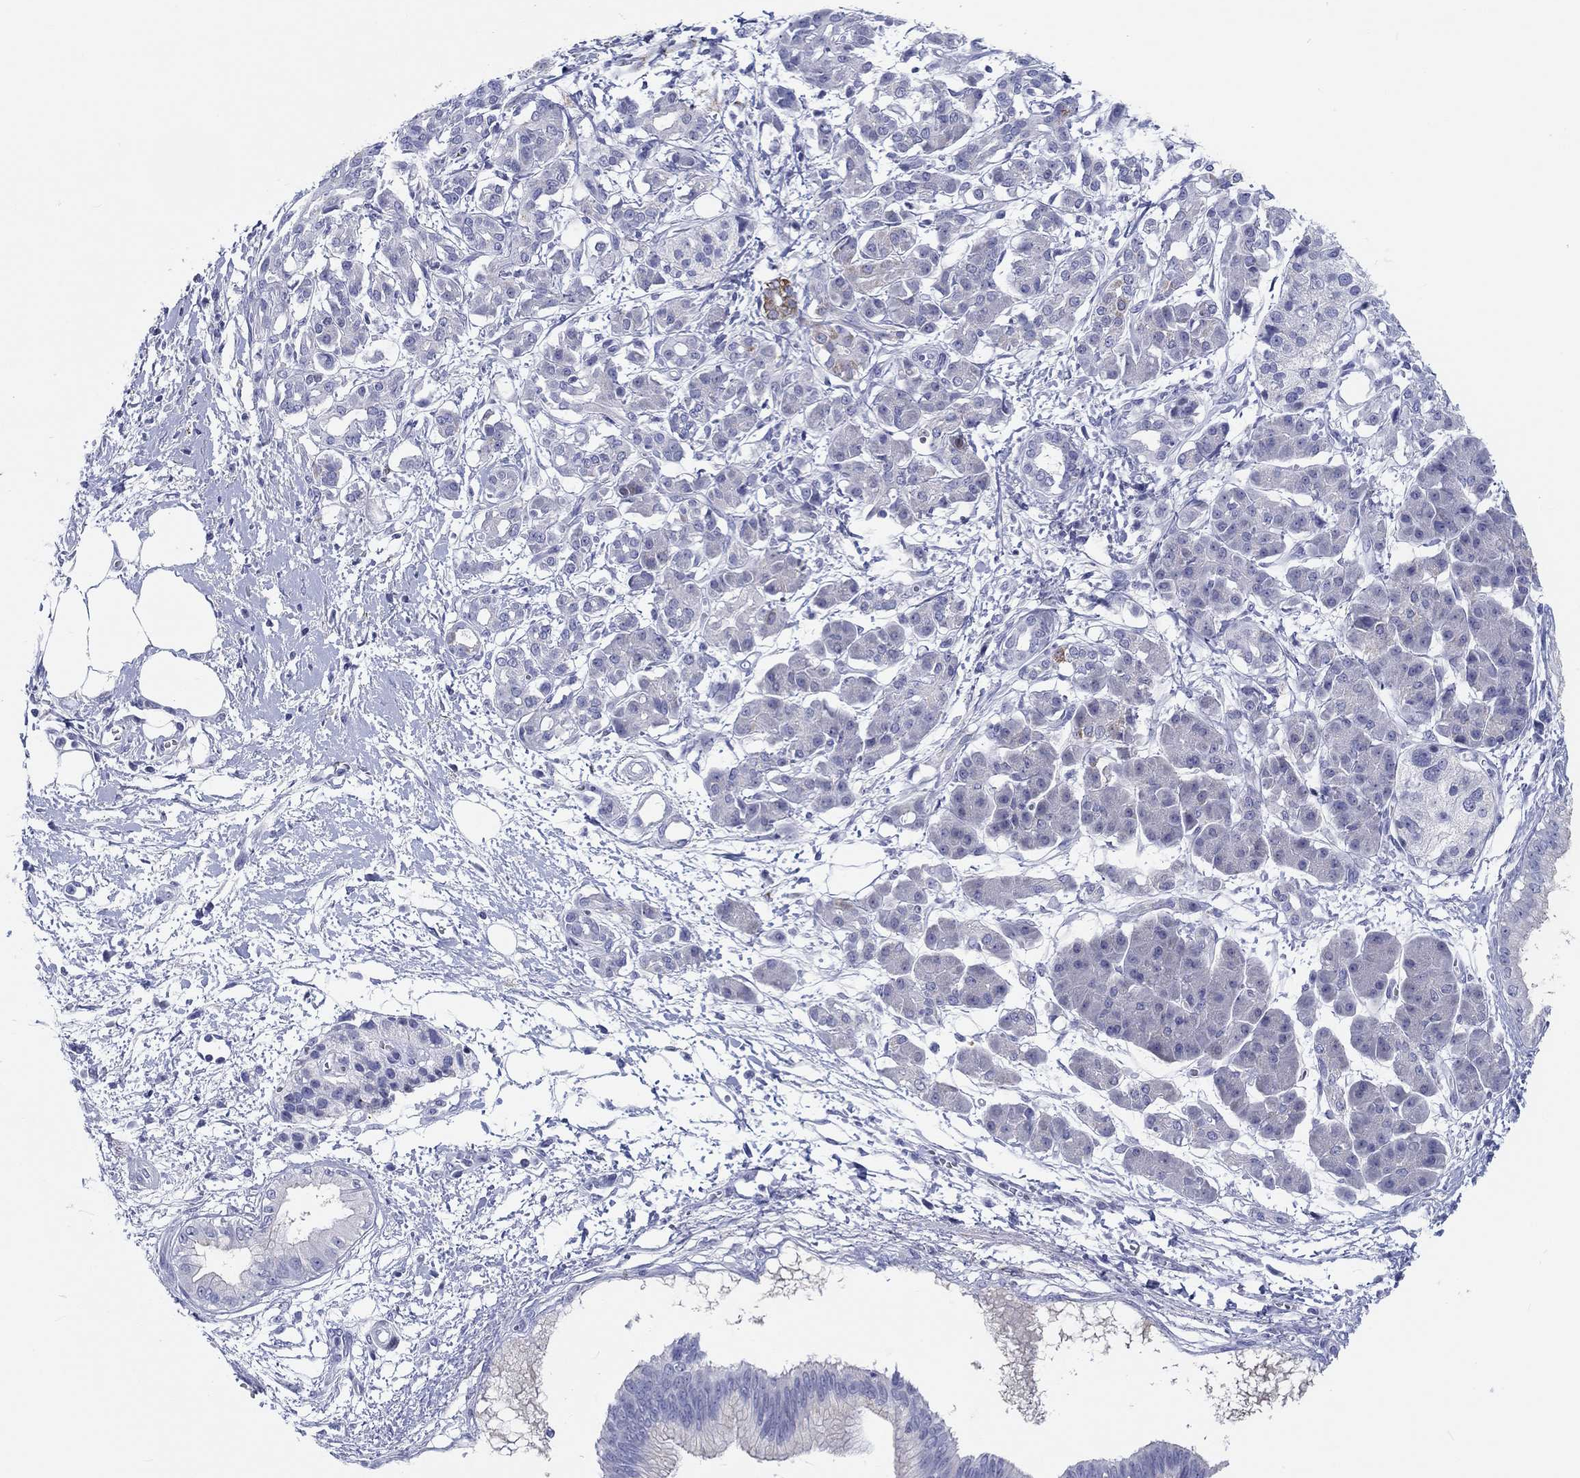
{"staining": {"intensity": "negative", "quantity": "none", "location": "none"}, "tissue": "pancreatic cancer", "cell_type": "Tumor cells", "image_type": "cancer", "snomed": [{"axis": "morphology", "description": "Adenocarcinoma, NOS"}, {"axis": "topography", "description": "Pancreas"}], "caption": "Pancreatic adenocarcinoma was stained to show a protein in brown. There is no significant expression in tumor cells.", "gene": "H1-1", "patient": {"sex": "male", "age": 72}}